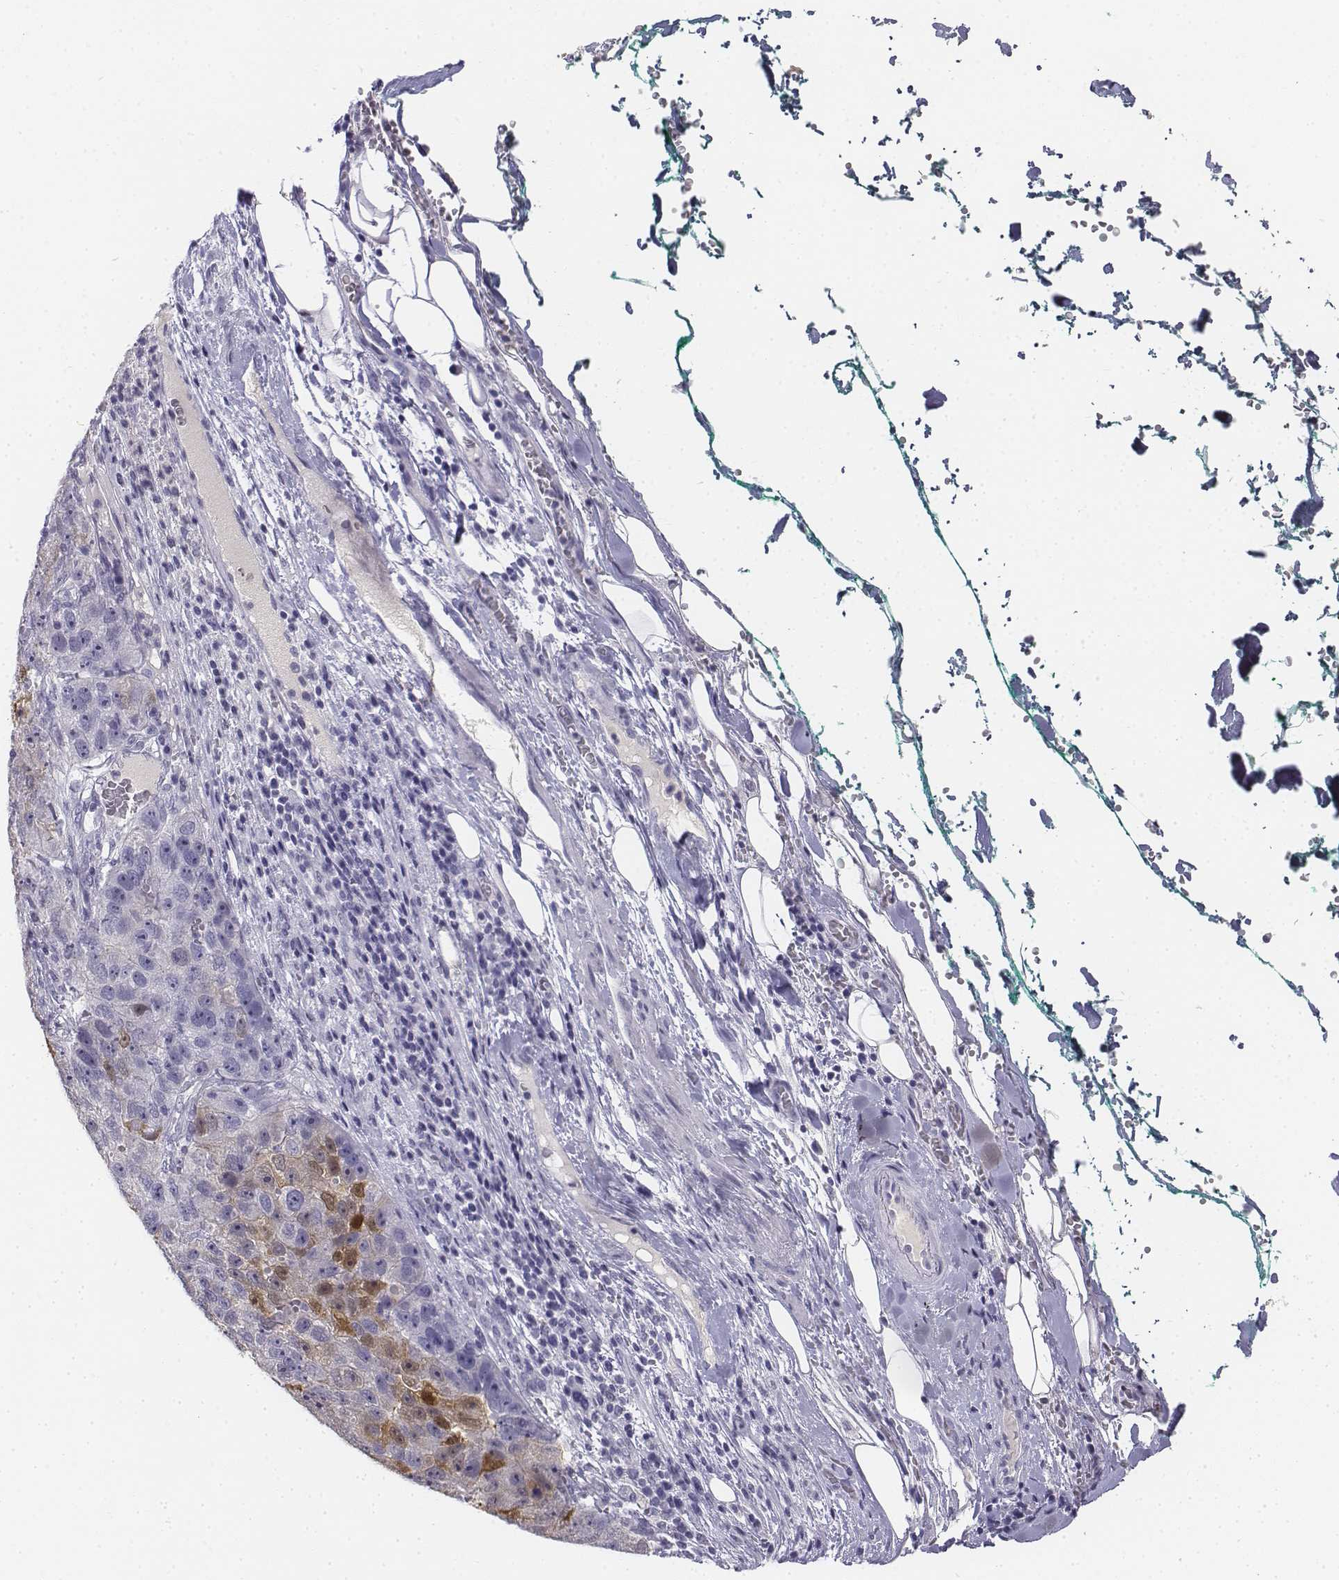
{"staining": {"intensity": "negative", "quantity": "none", "location": "none"}, "tissue": "pancreatic cancer", "cell_type": "Tumor cells", "image_type": "cancer", "snomed": [{"axis": "morphology", "description": "Adenocarcinoma, NOS"}, {"axis": "topography", "description": "Pancreas"}], "caption": "Adenocarcinoma (pancreatic) stained for a protein using immunohistochemistry shows no expression tumor cells.", "gene": "UCN2", "patient": {"sex": "female", "age": 61}}